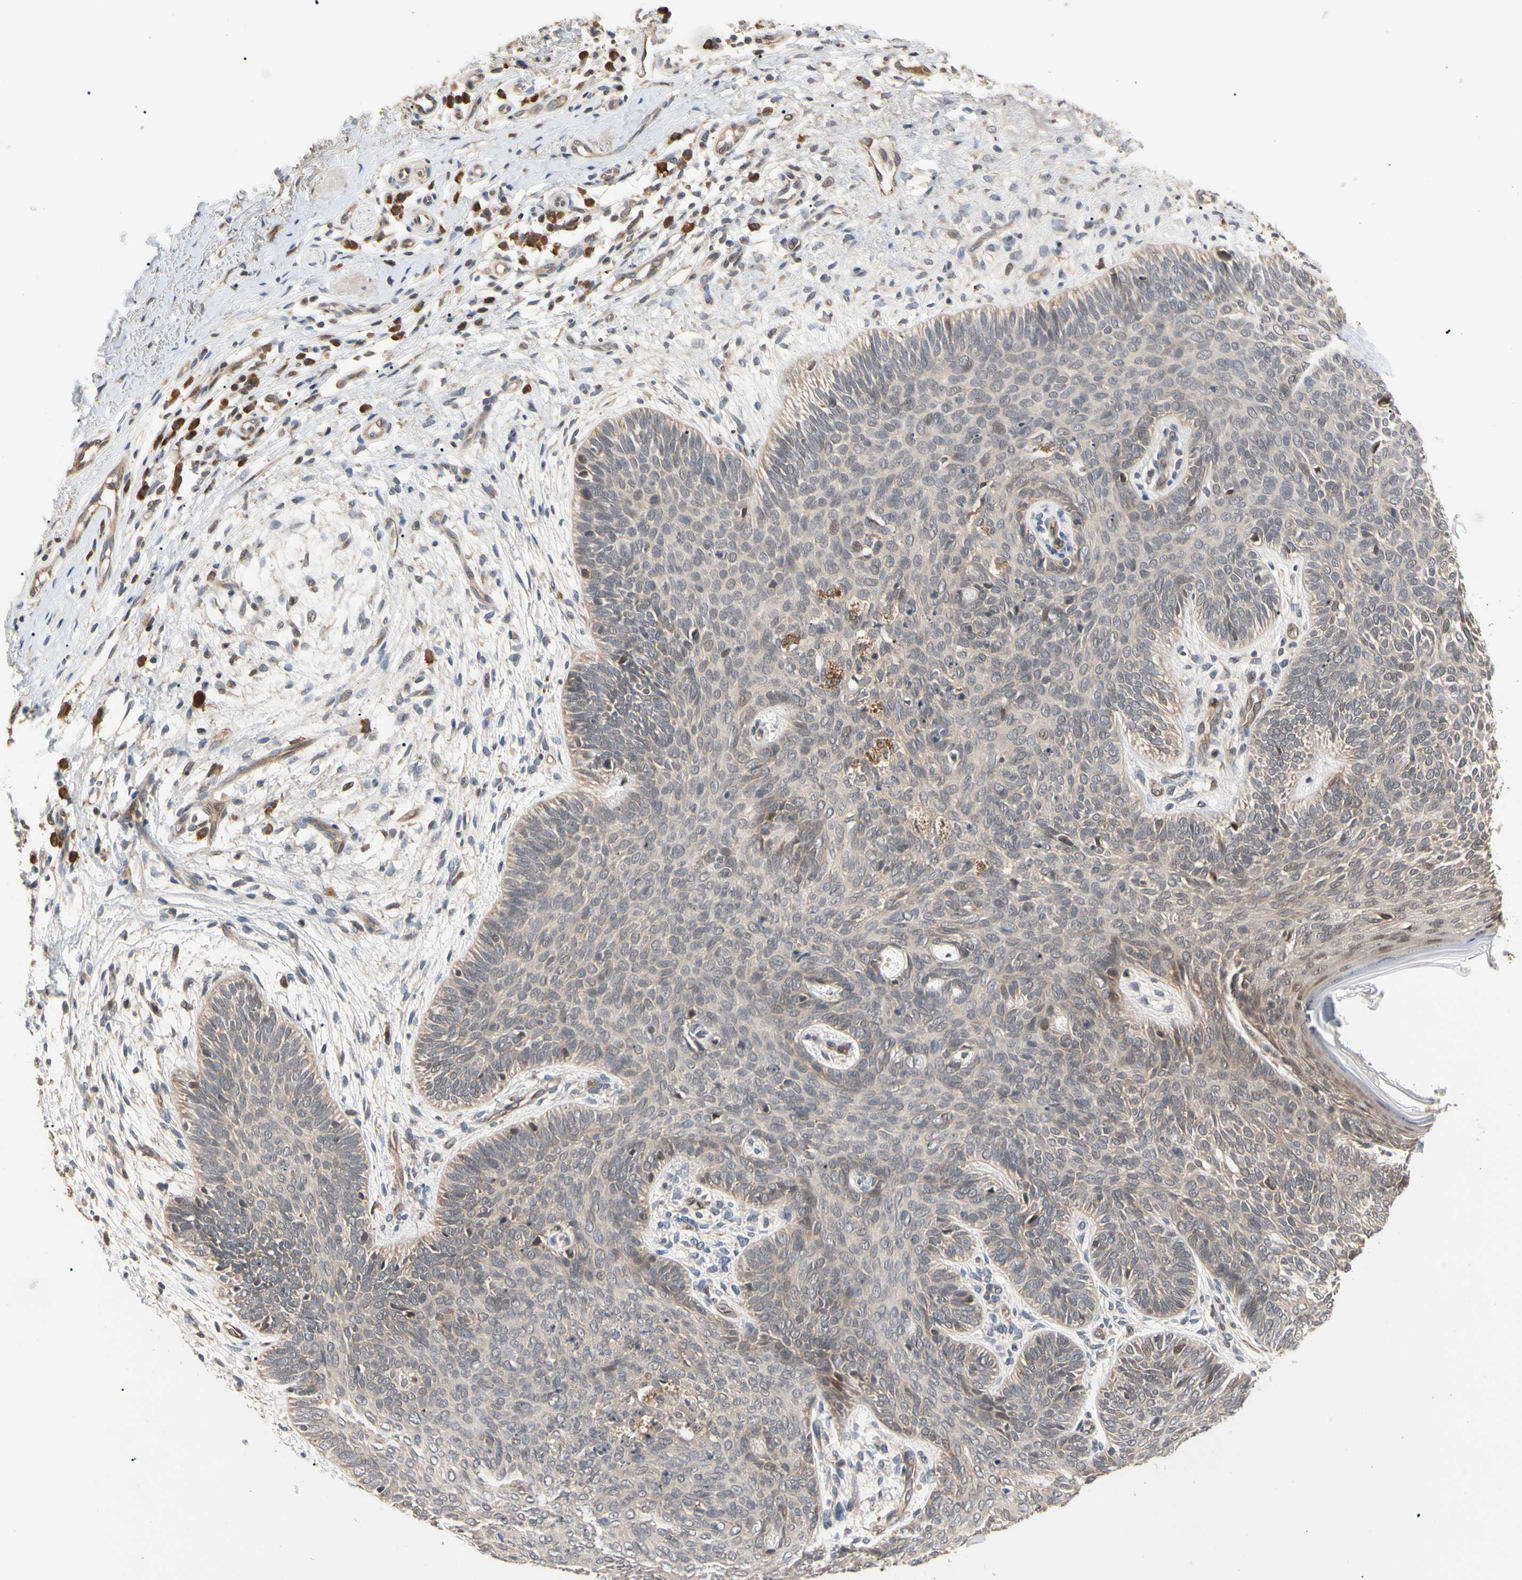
{"staining": {"intensity": "weak", "quantity": "<25%", "location": "cytoplasmic/membranous"}, "tissue": "skin cancer", "cell_type": "Tumor cells", "image_type": "cancer", "snomed": [{"axis": "morphology", "description": "Normal tissue, NOS"}, {"axis": "morphology", "description": "Basal cell carcinoma"}, {"axis": "topography", "description": "Skin"}], "caption": "The photomicrograph displays no significant staining in tumor cells of skin basal cell carcinoma. The staining was performed using DAB (3,3'-diaminobenzidine) to visualize the protein expression in brown, while the nuclei were stained in blue with hematoxylin (Magnification: 20x).", "gene": "CYTIP", "patient": {"sex": "male", "age": 52}}